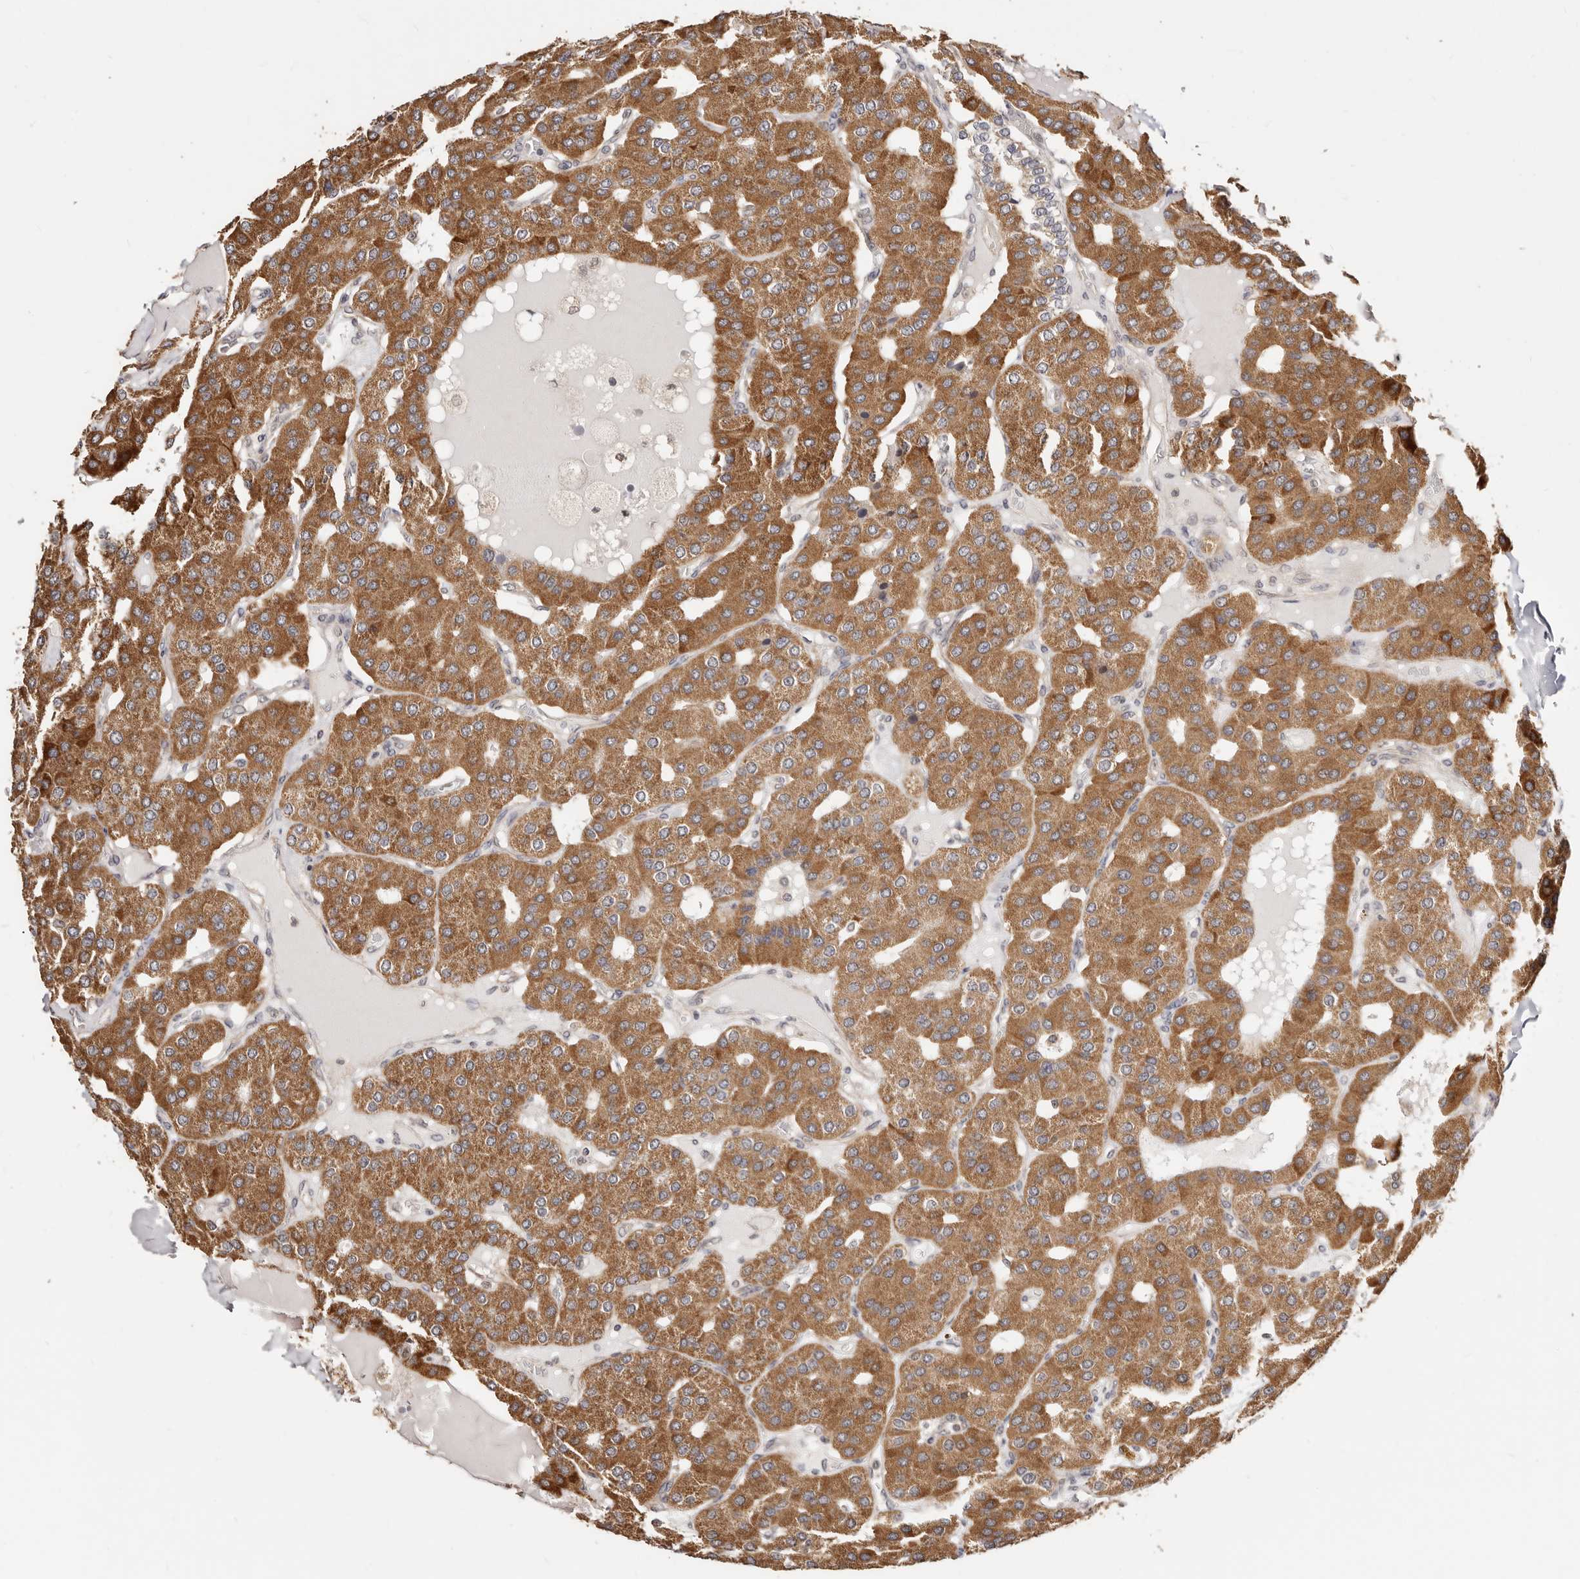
{"staining": {"intensity": "moderate", "quantity": ">75%", "location": "cytoplasmic/membranous"}, "tissue": "parathyroid gland", "cell_type": "Glandular cells", "image_type": "normal", "snomed": [{"axis": "morphology", "description": "Normal tissue, NOS"}, {"axis": "morphology", "description": "Adenoma, NOS"}, {"axis": "topography", "description": "Parathyroid gland"}], "caption": "Unremarkable parathyroid gland was stained to show a protein in brown. There is medium levels of moderate cytoplasmic/membranous expression in about >75% of glandular cells.", "gene": "CTNNBL1", "patient": {"sex": "female", "age": 86}}